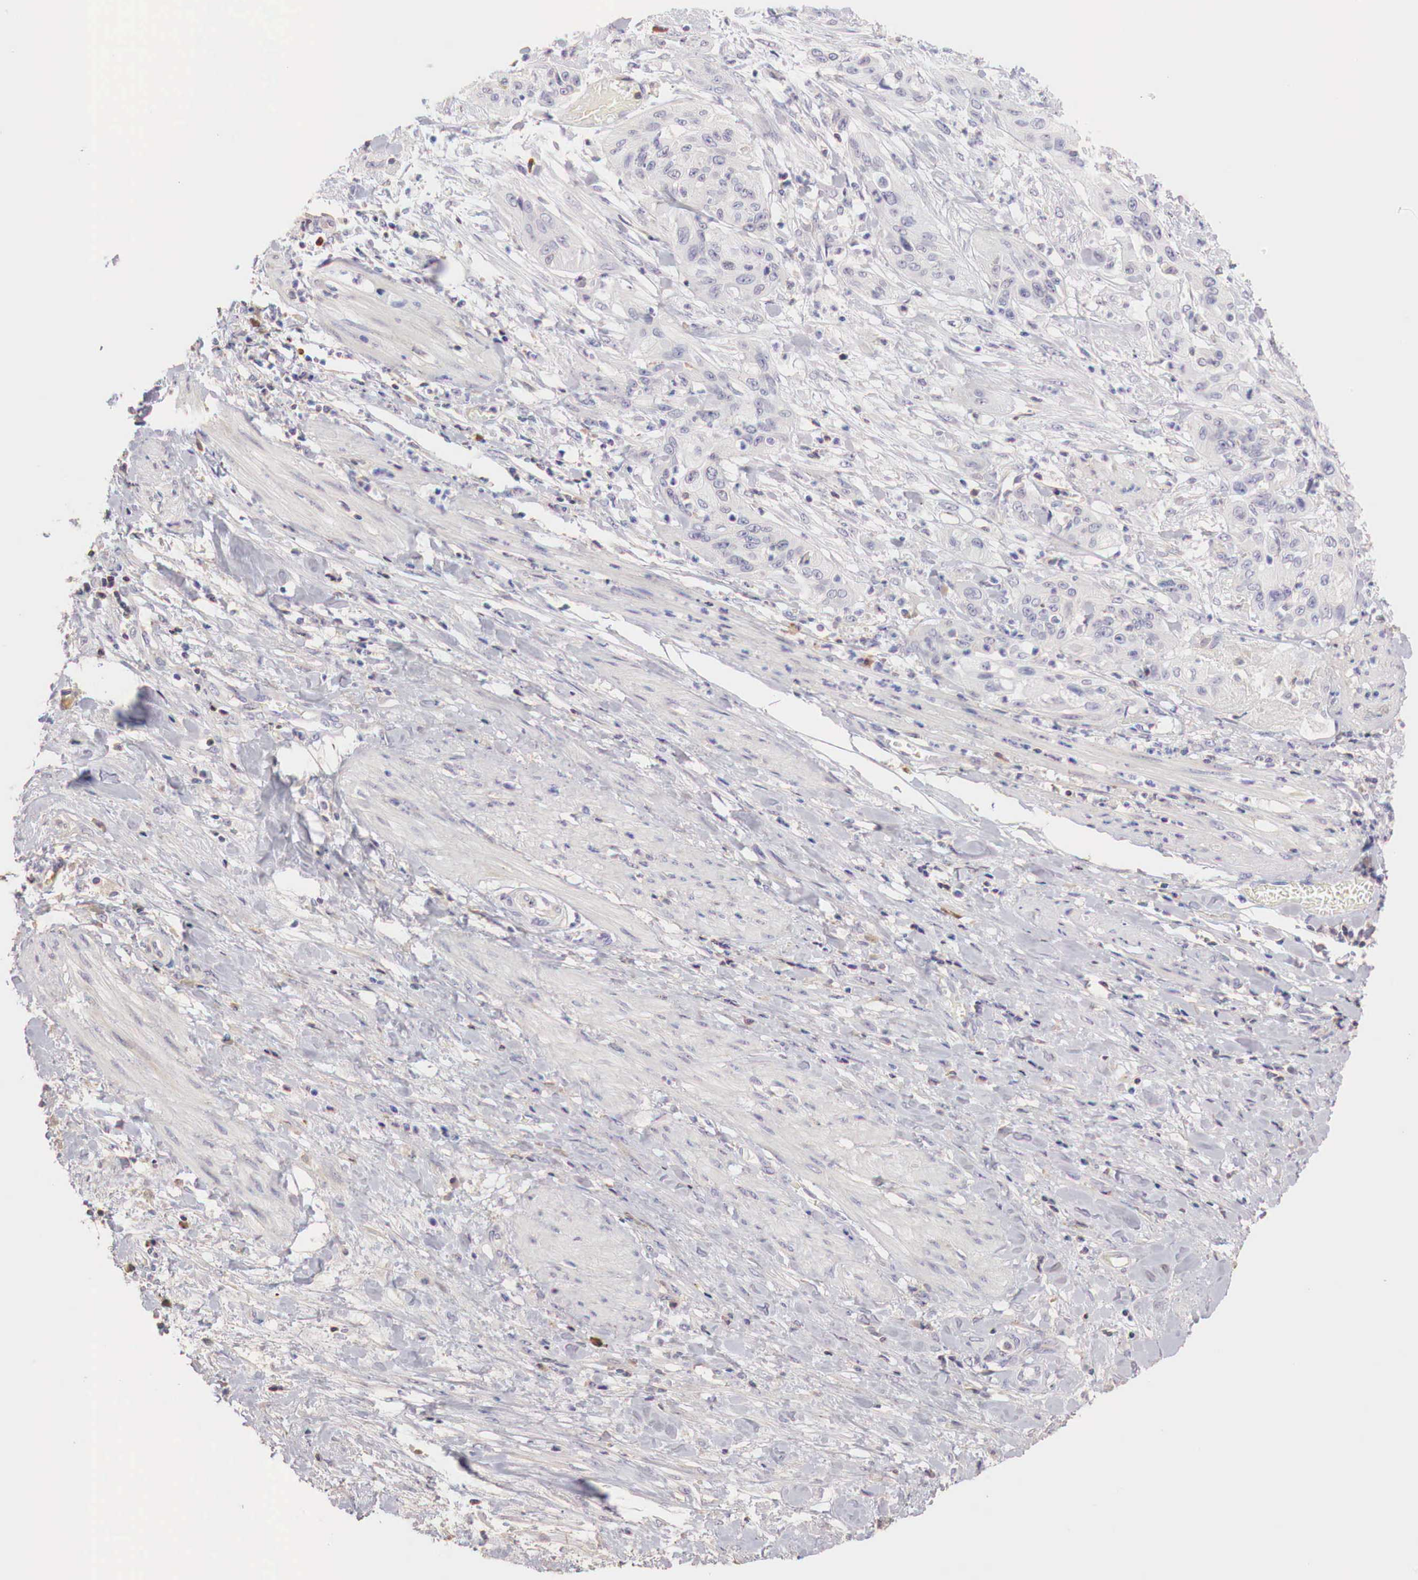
{"staining": {"intensity": "negative", "quantity": "none", "location": "none"}, "tissue": "cervical cancer", "cell_type": "Tumor cells", "image_type": "cancer", "snomed": [{"axis": "morphology", "description": "Squamous cell carcinoma, NOS"}, {"axis": "topography", "description": "Cervix"}], "caption": "The micrograph demonstrates no staining of tumor cells in squamous cell carcinoma (cervical). (Stains: DAB (3,3'-diaminobenzidine) IHC with hematoxylin counter stain, Microscopy: brightfield microscopy at high magnification).", "gene": "XPNPEP2", "patient": {"sex": "female", "age": 41}}